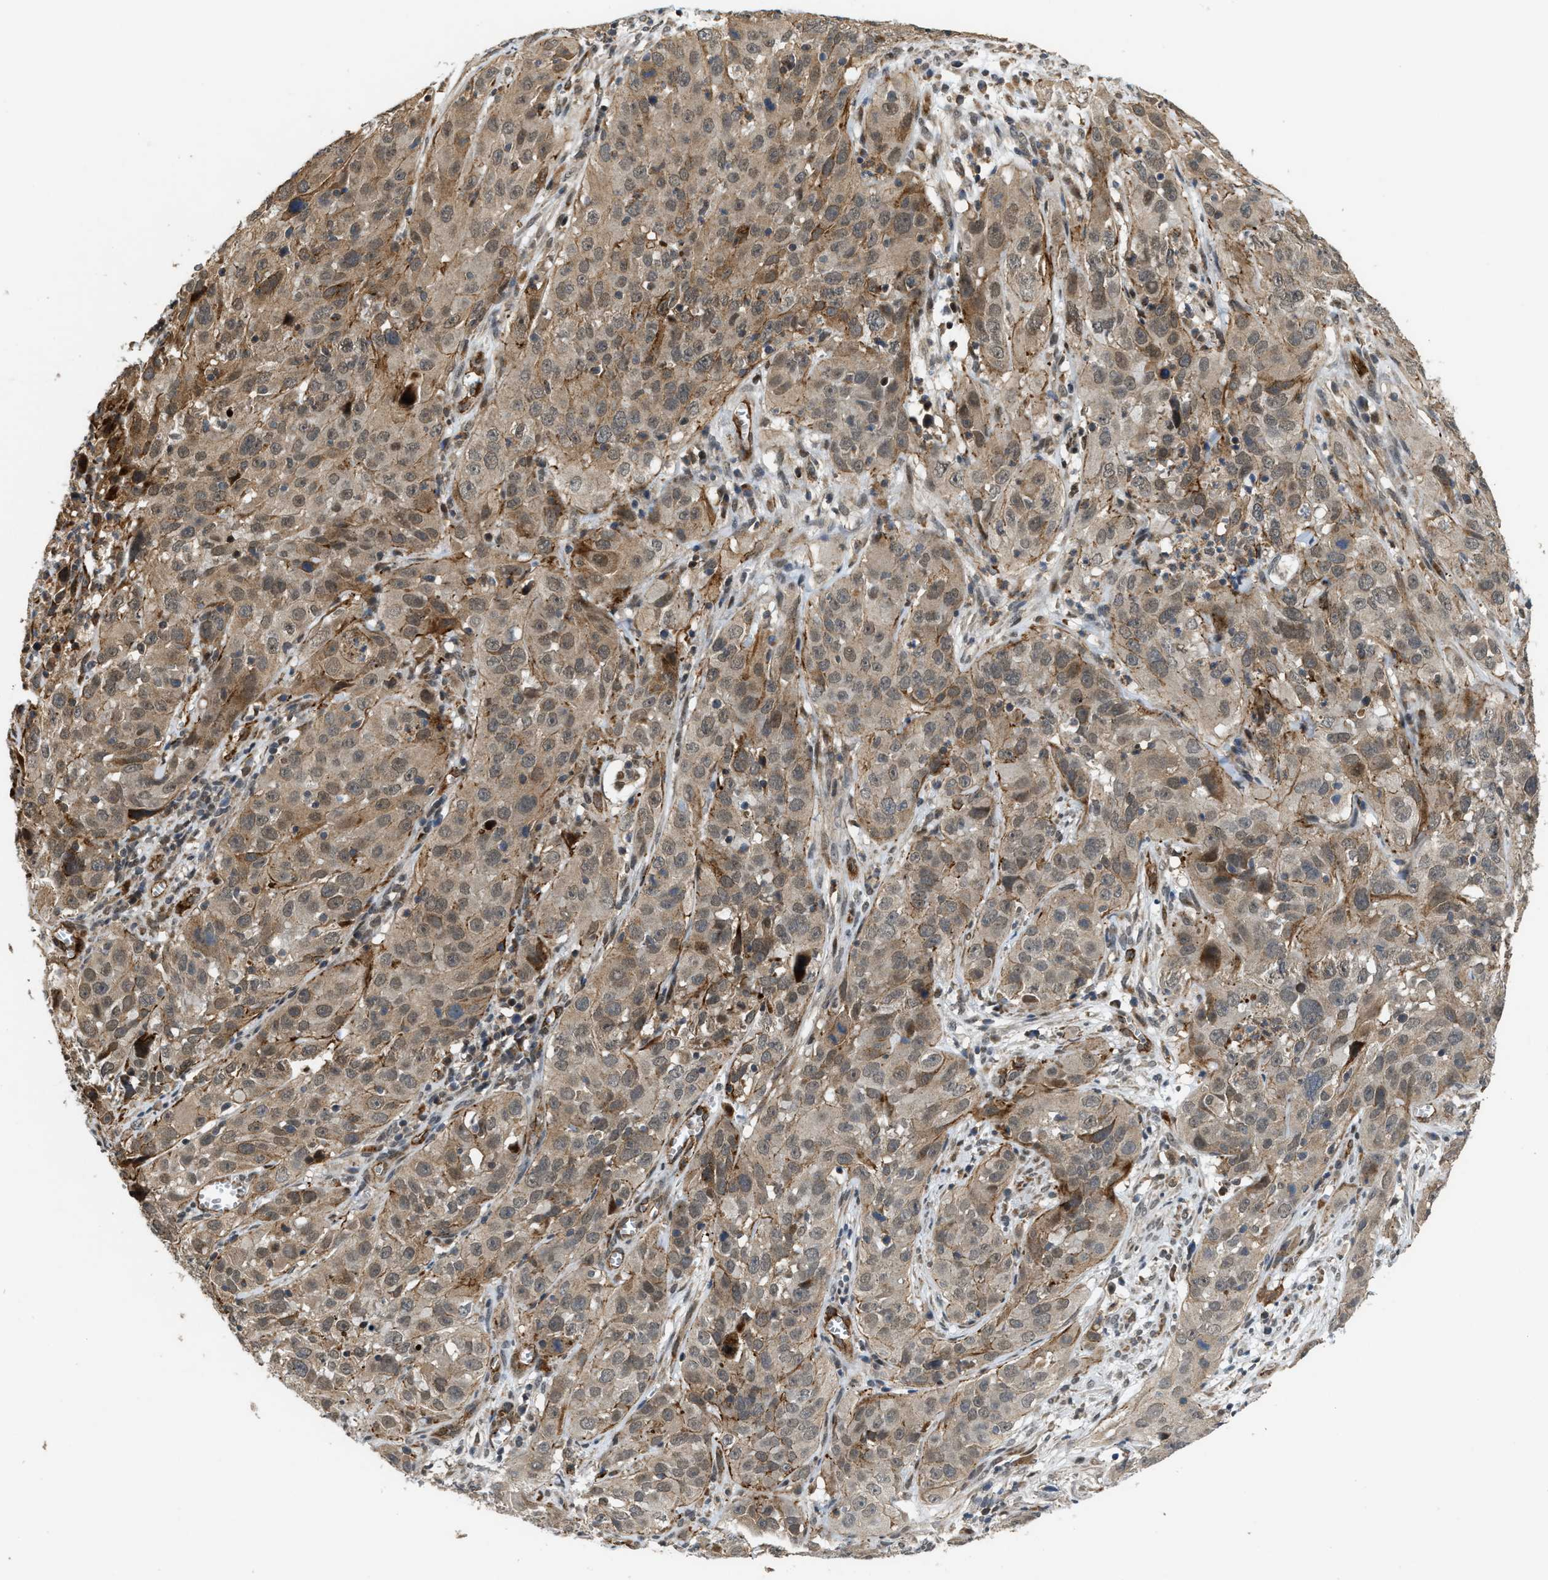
{"staining": {"intensity": "moderate", "quantity": ">75%", "location": "cytoplasmic/membranous"}, "tissue": "cervical cancer", "cell_type": "Tumor cells", "image_type": "cancer", "snomed": [{"axis": "morphology", "description": "Squamous cell carcinoma, NOS"}, {"axis": "topography", "description": "Cervix"}], "caption": "Cervical squamous cell carcinoma stained for a protein demonstrates moderate cytoplasmic/membranous positivity in tumor cells.", "gene": "DPF2", "patient": {"sex": "female", "age": 32}}